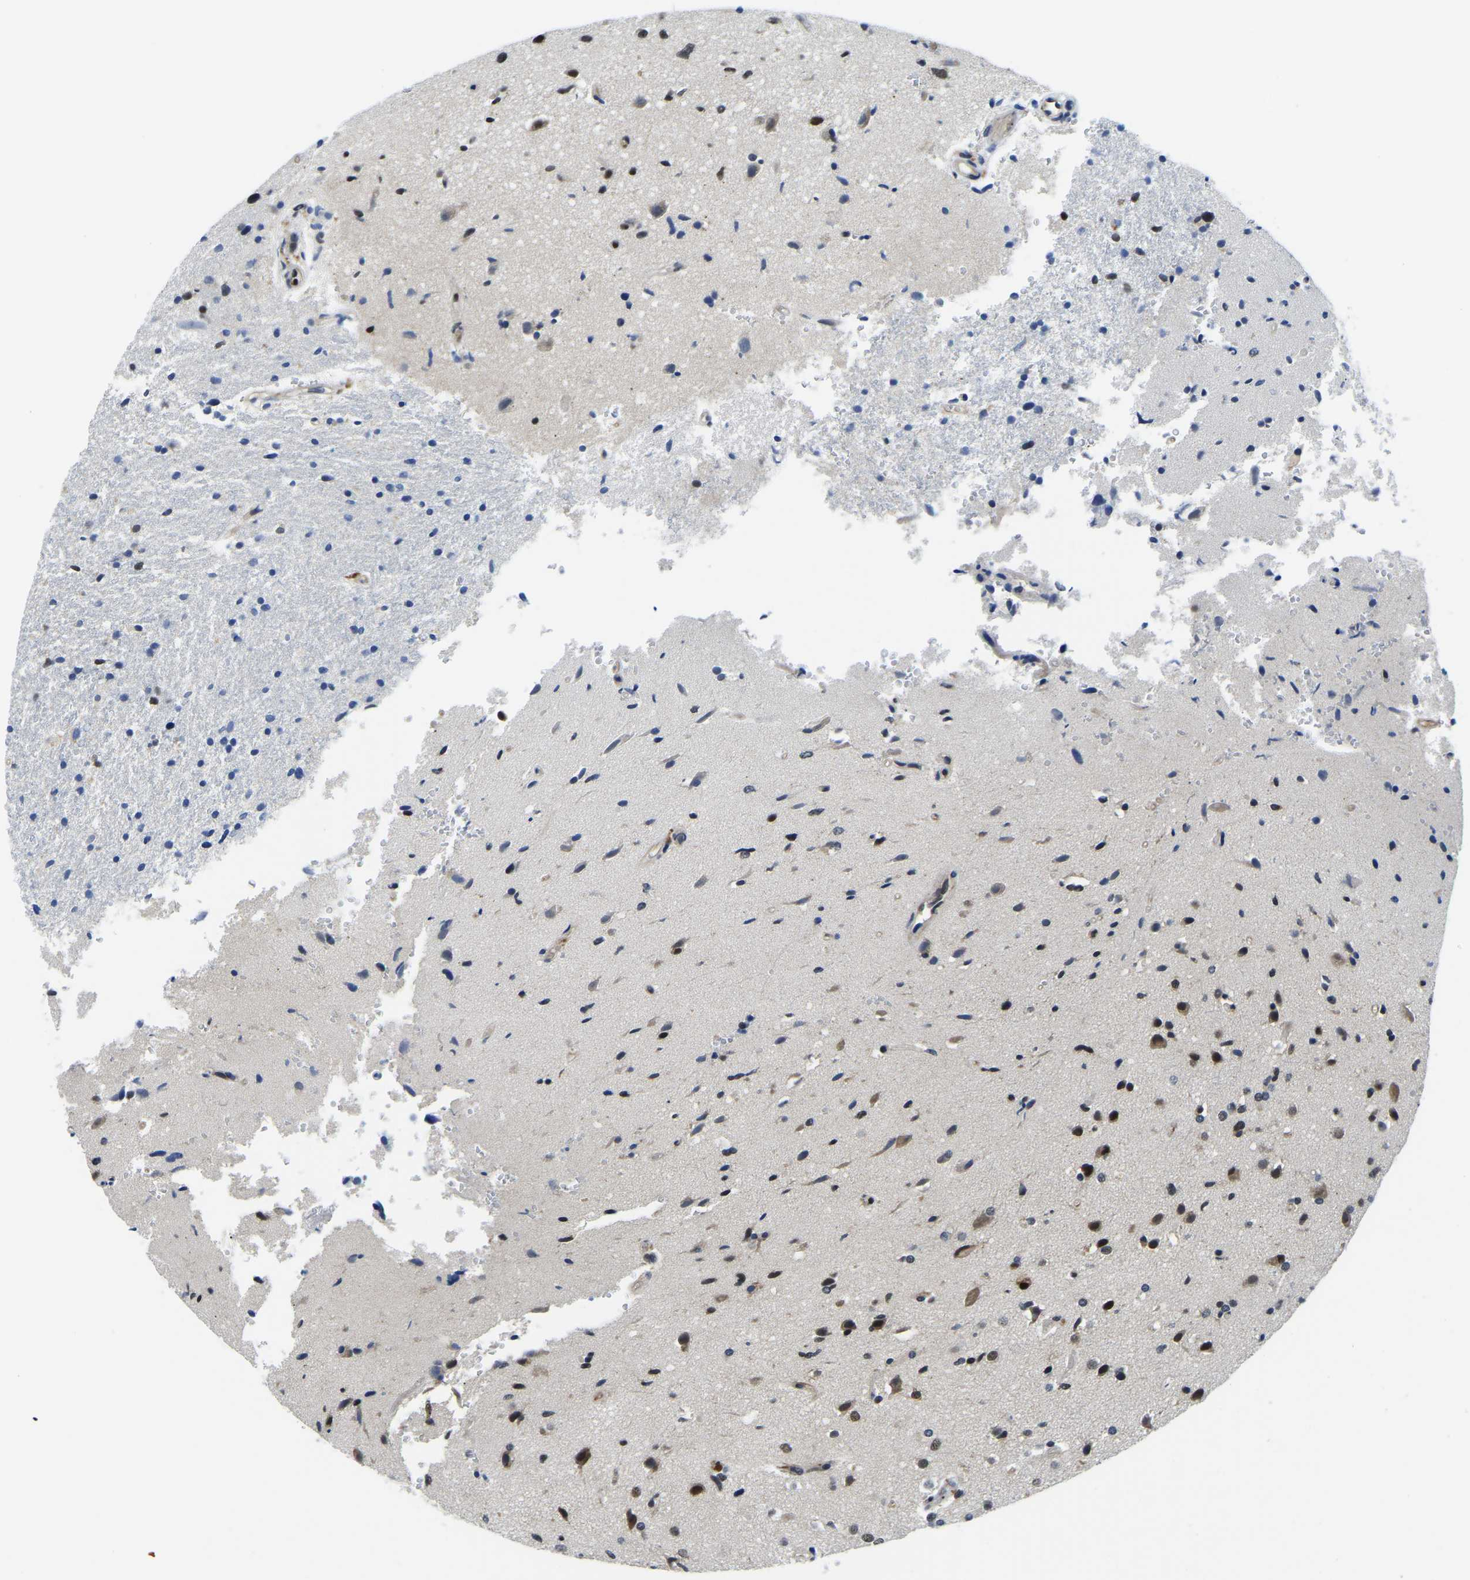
{"staining": {"intensity": "weak", "quantity": "25%-75%", "location": "nuclear"}, "tissue": "glioma", "cell_type": "Tumor cells", "image_type": "cancer", "snomed": [{"axis": "morphology", "description": "Glioma, malignant, High grade"}, {"axis": "topography", "description": "Brain"}], "caption": "Tumor cells show weak nuclear staining in approximately 25%-75% of cells in glioma.", "gene": "POLDIP3", "patient": {"sex": "male", "age": 33}}